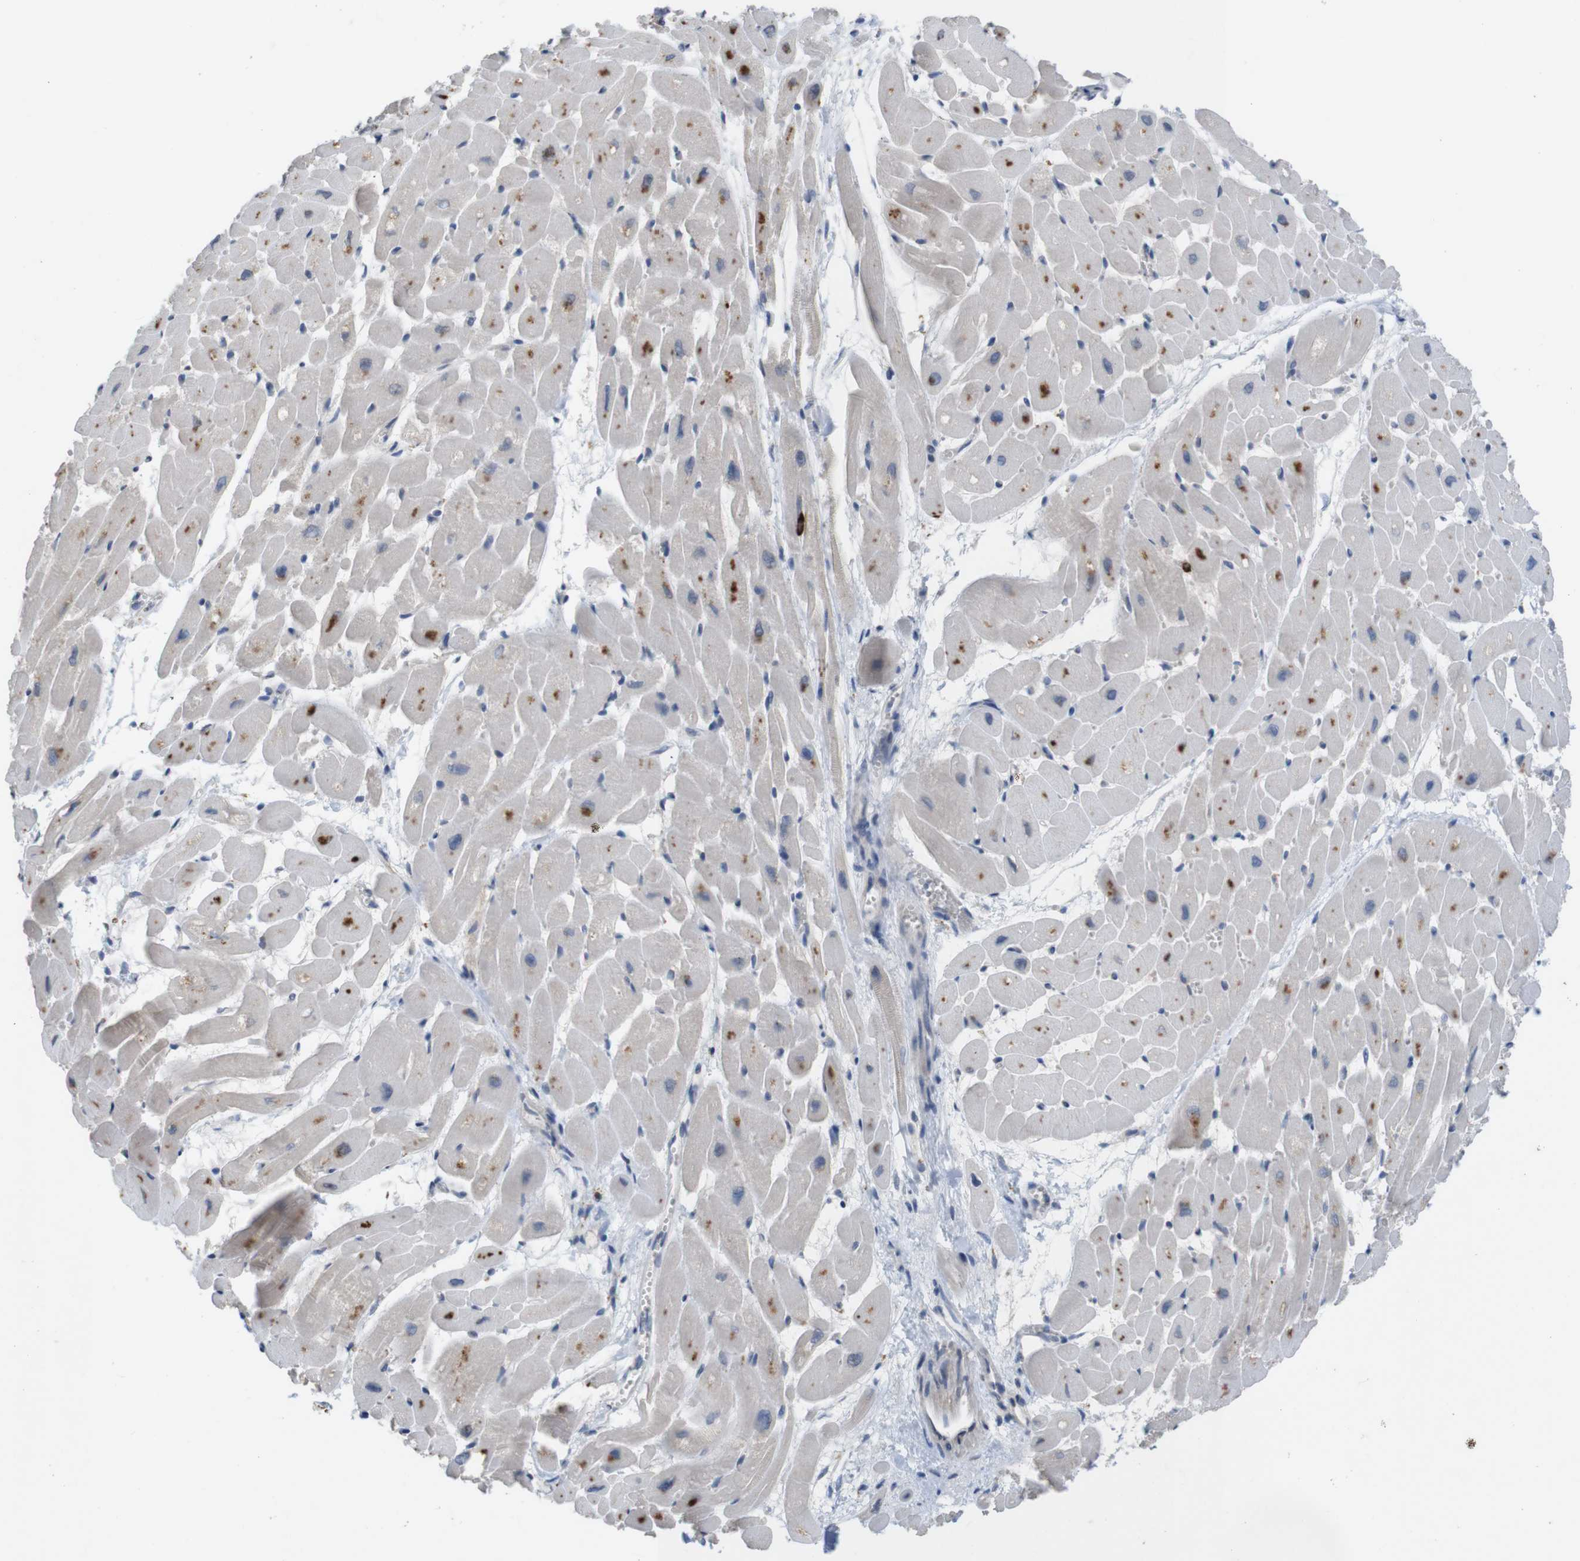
{"staining": {"intensity": "strong", "quantity": ">75%", "location": "cytoplasmic/membranous"}, "tissue": "heart muscle", "cell_type": "Cardiomyocytes", "image_type": "normal", "snomed": [{"axis": "morphology", "description": "Normal tissue, NOS"}, {"axis": "topography", "description": "Heart"}], "caption": "Immunohistochemical staining of normal heart muscle reveals high levels of strong cytoplasmic/membranous staining in about >75% of cardiomyocytes.", "gene": "TSPAN14", "patient": {"sex": "male", "age": 45}}